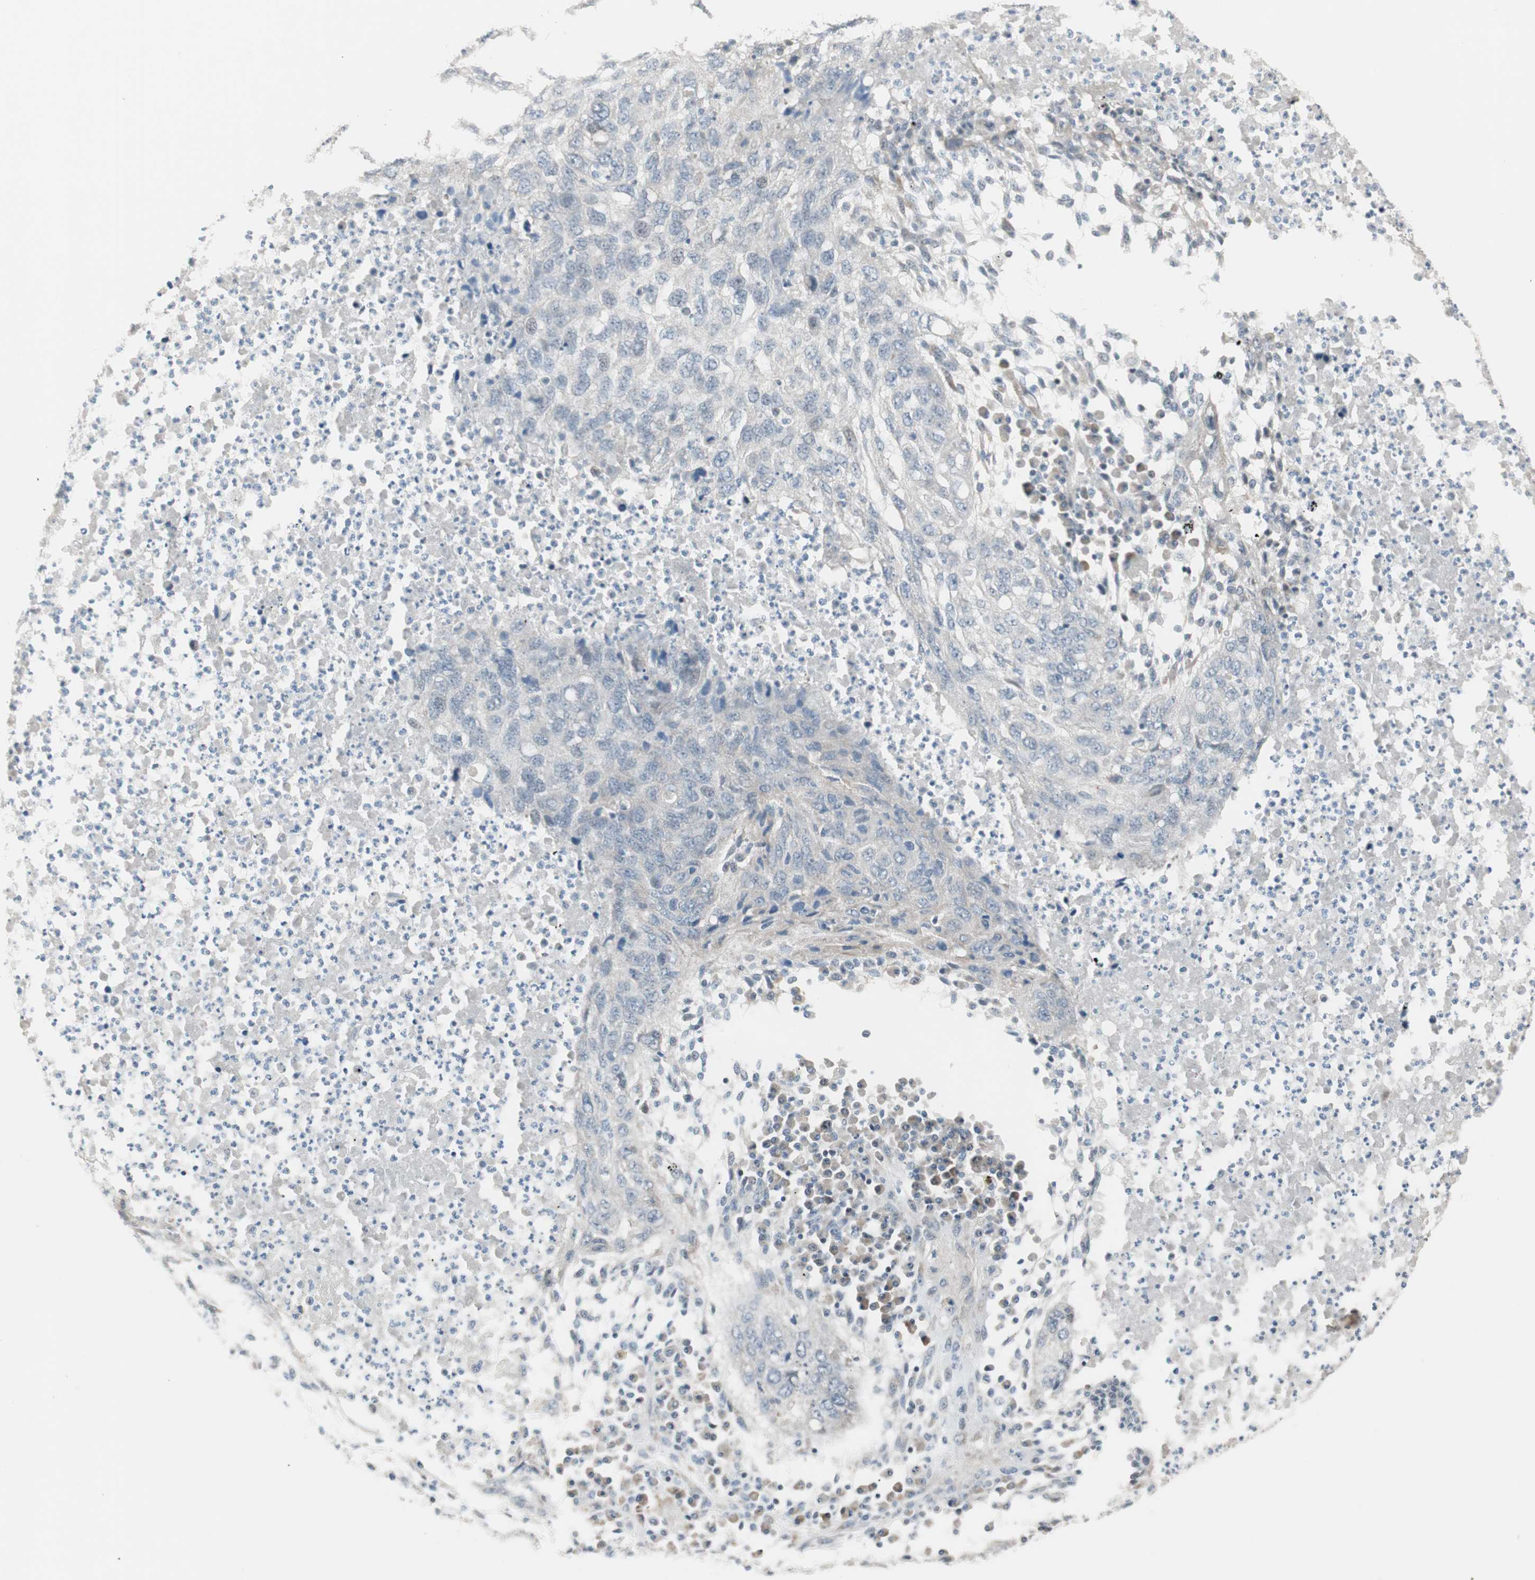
{"staining": {"intensity": "negative", "quantity": "none", "location": "none"}, "tissue": "lung cancer", "cell_type": "Tumor cells", "image_type": "cancer", "snomed": [{"axis": "morphology", "description": "Squamous cell carcinoma, NOS"}, {"axis": "topography", "description": "Lung"}], "caption": "Immunohistochemical staining of squamous cell carcinoma (lung) demonstrates no significant positivity in tumor cells.", "gene": "PDZK1", "patient": {"sex": "female", "age": 63}}